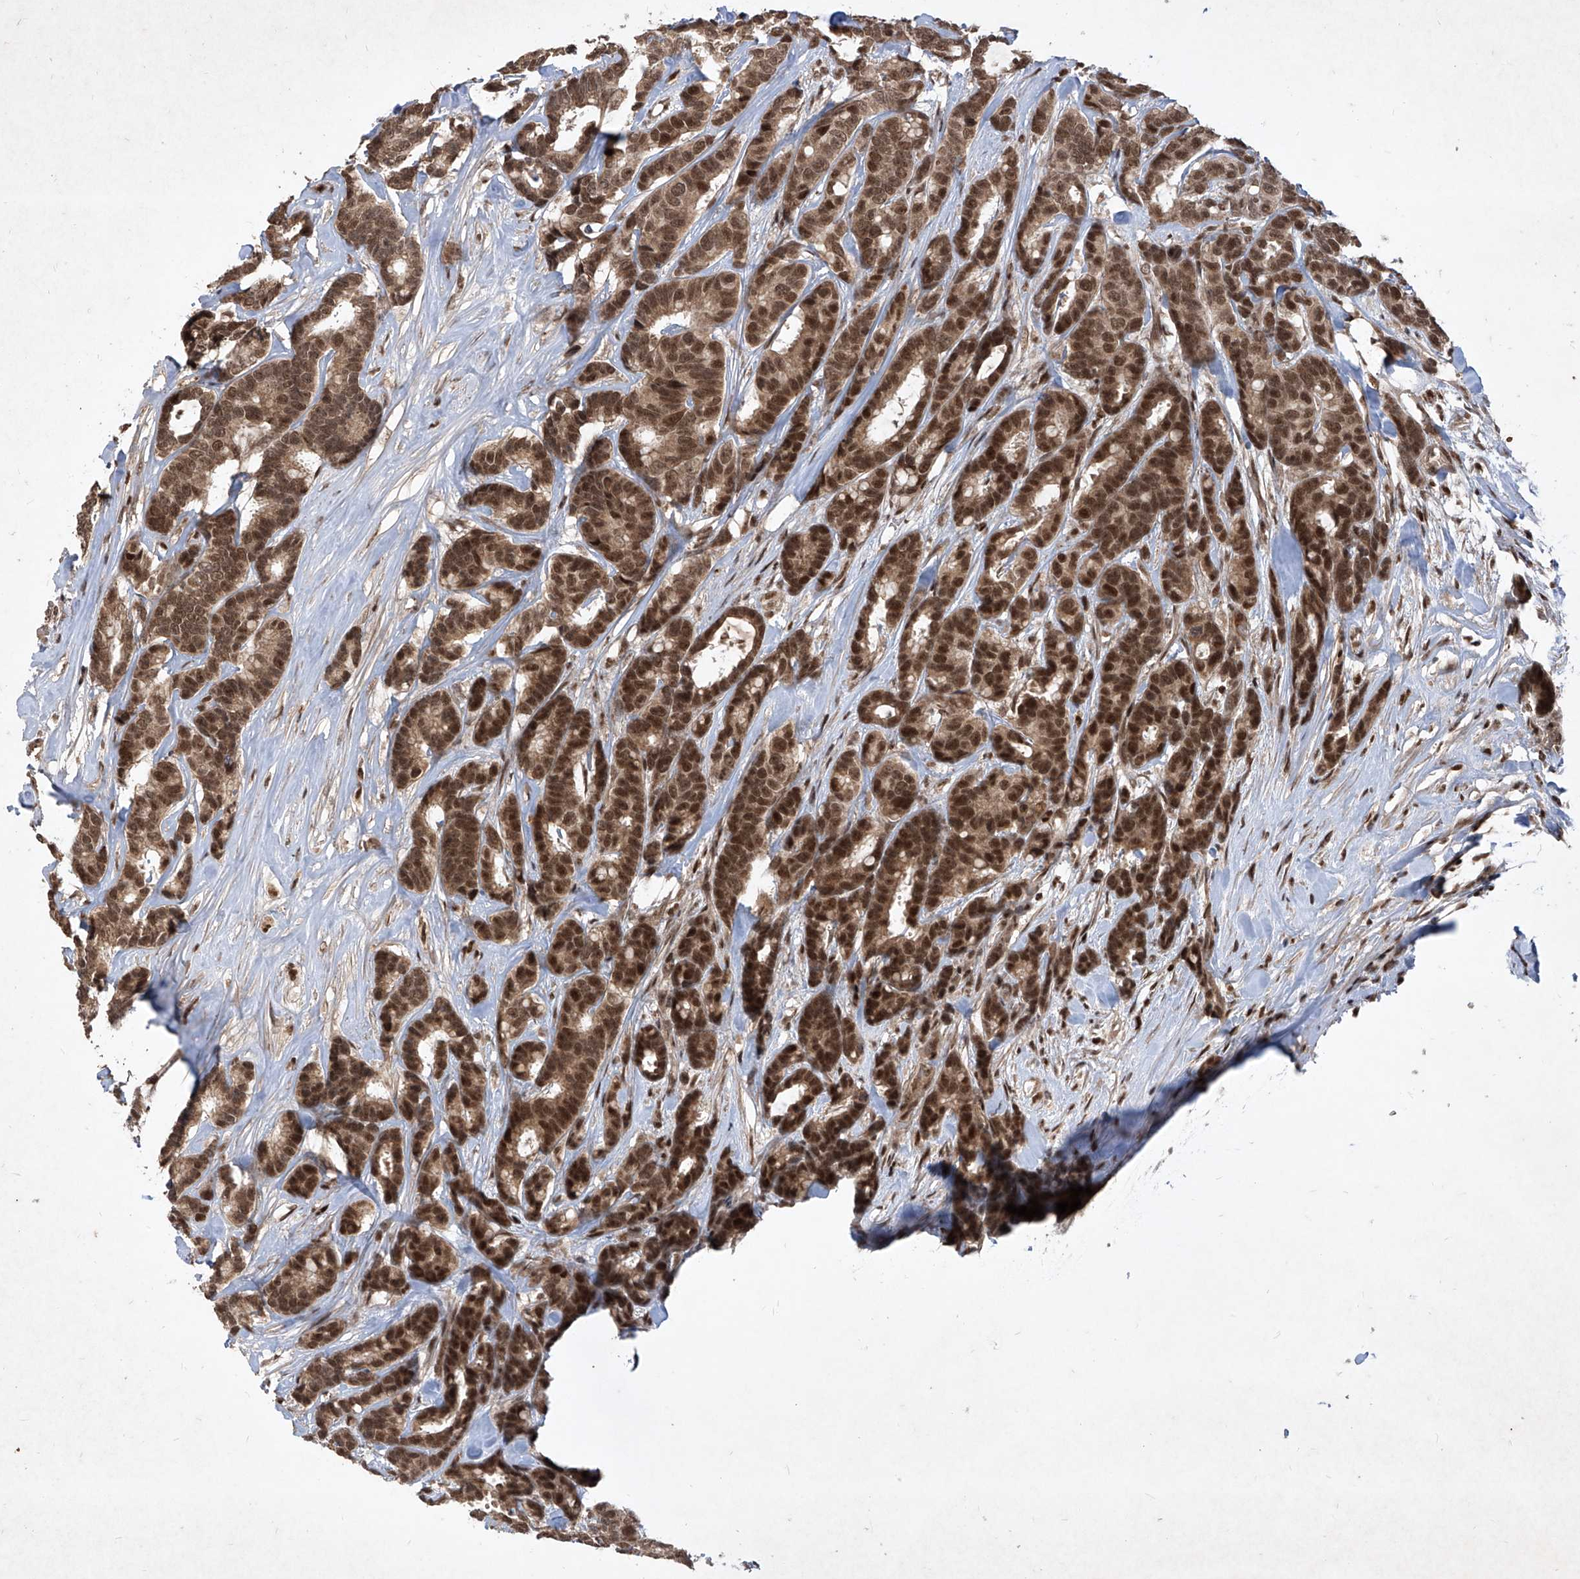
{"staining": {"intensity": "strong", "quantity": ">75%", "location": "cytoplasmic/membranous,nuclear"}, "tissue": "breast cancer", "cell_type": "Tumor cells", "image_type": "cancer", "snomed": [{"axis": "morphology", "description": "Duct carcinoma"}, {"axis": "topography", "description": "Breast"}], "caption": "DAB immunohistochemical staining of human breast cancer displays strong cytoplasmic/membranous and nuclear protein expression in approximately >75% of tumor cells.", "gene": "IRF2", "patient": {"sex": "female", "age": 87}}